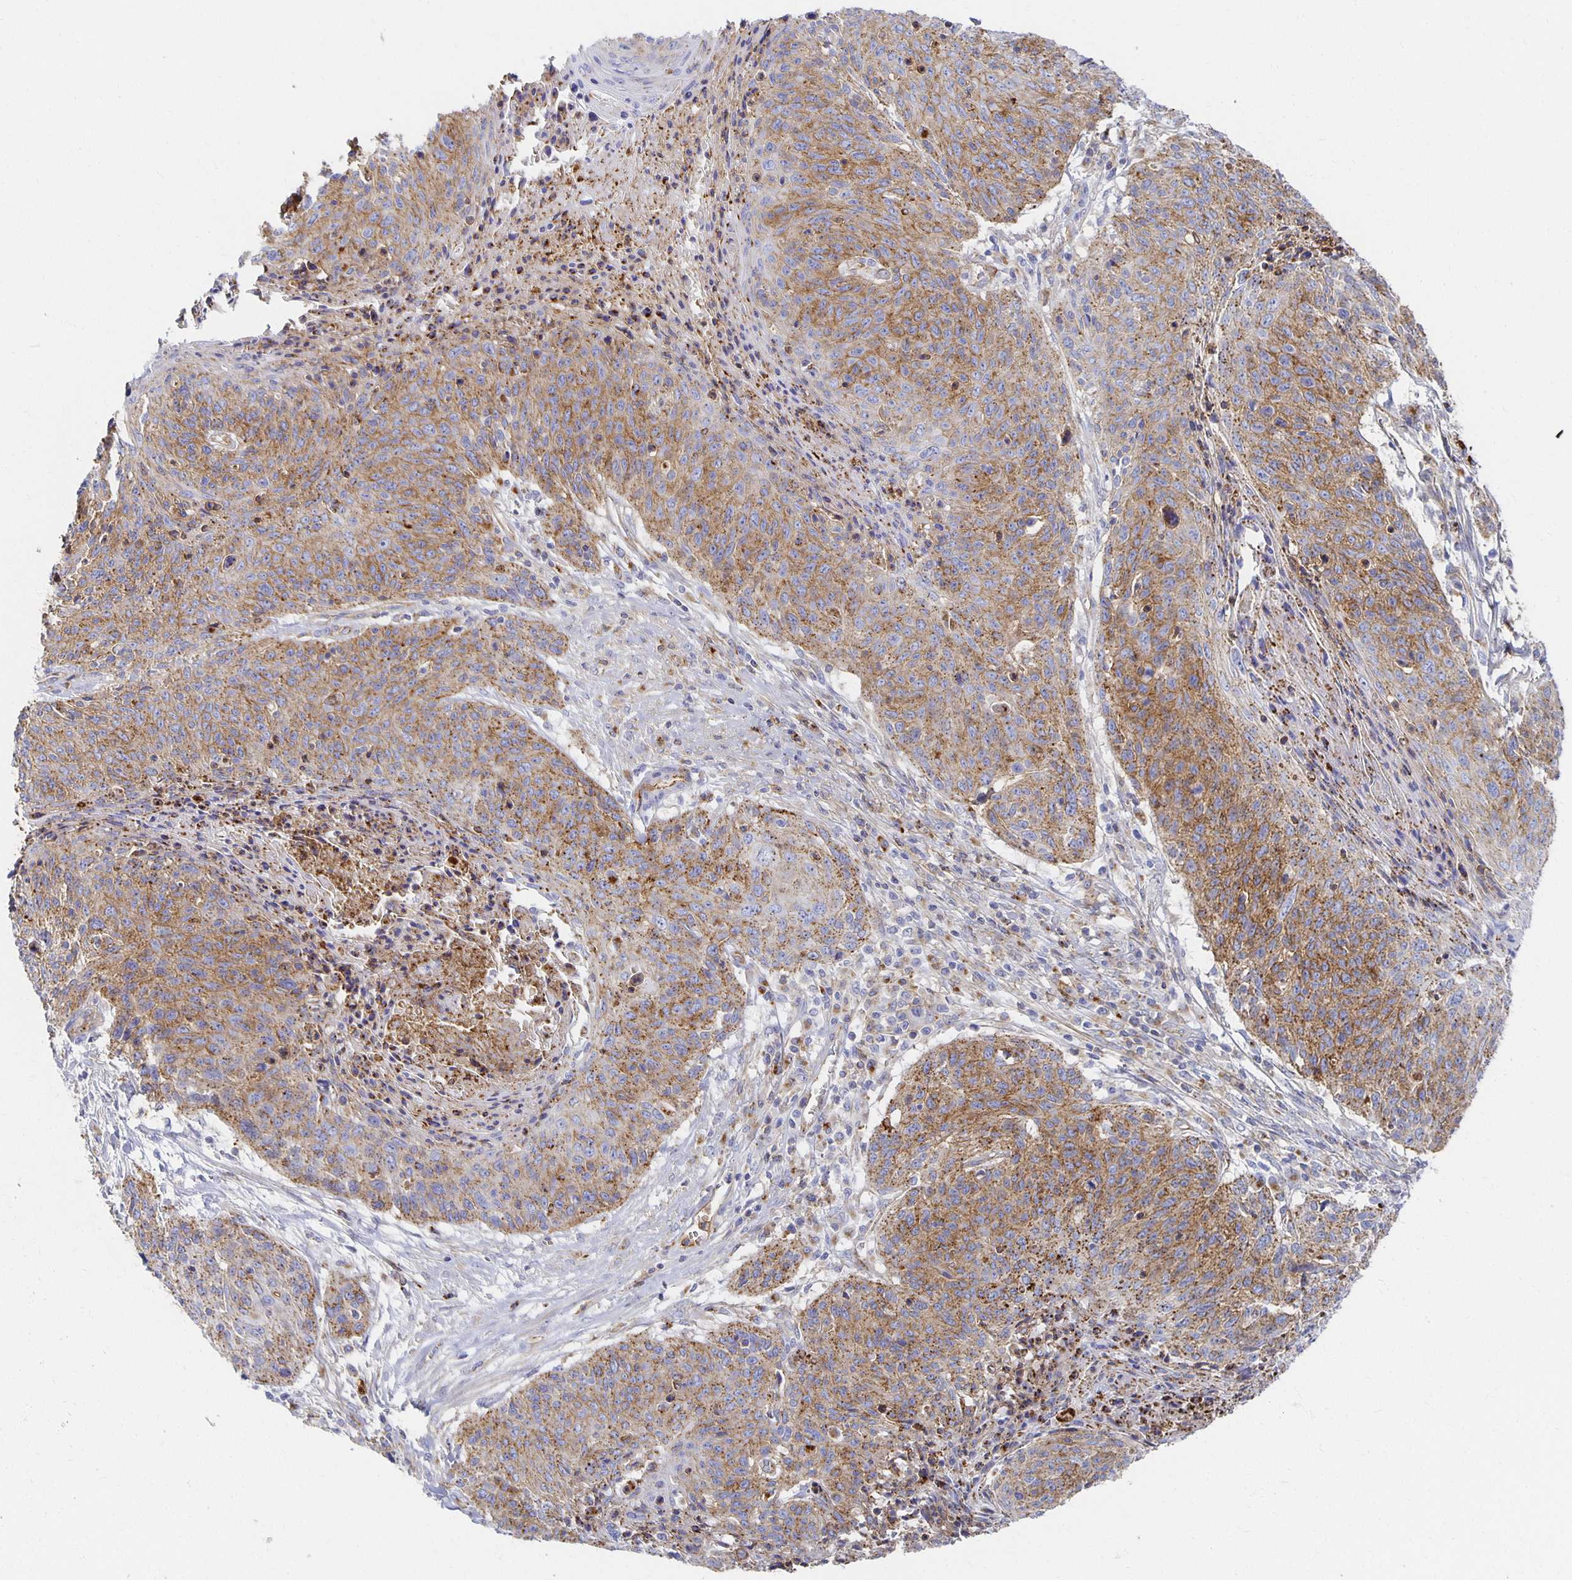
{"staining": {"intensity": "moderate", "quantity": "25%-75%", "location": "cytoplasmic/membranous"}, "tissue": "cervical cancer", "cell_type": "Tumor cells", "image_type": "cancer", "snomed": [{"axis": "morphology", "description": "Squamous cell carcinoma, NOS"}, {"axis": "topography", "description": "Cervix"}], "caption": "An image showing moderate cytoplasmic/membranous positivity in approximately 25%-75% of tumor cells in cervical cancer (squamous cell carcinoma), as visualized by brown immunohistochemical staining.", "gene": "TAAR1", "patient": {"sex": "female", "age": 45}}